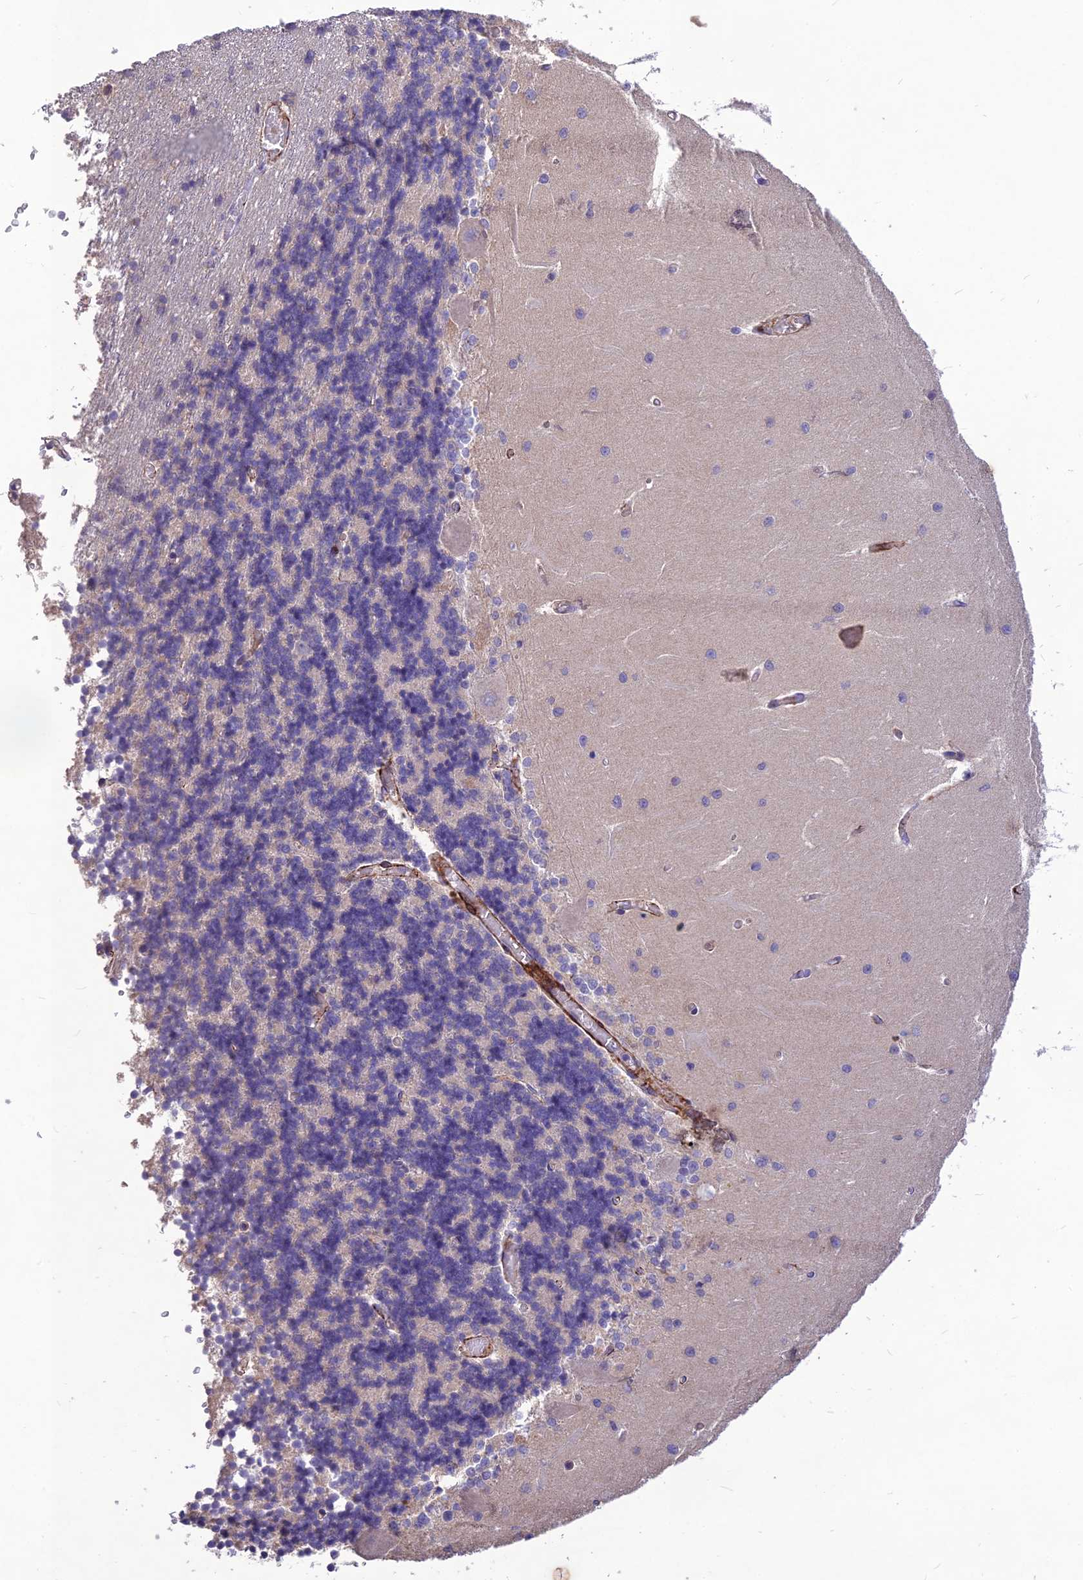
{"staining": {"intensity": "negative", "quantity": "none", "location": "none"}, "tissue": "cerebellum", "cell_type": "Cells in granular layer", "image_type": "normal", "snomed": [{"axis": "morphology", "description": "Normal tissue, NOS"}, {"axis": "topography", "description": "Cerebellum"}], "caption": "Cells in granular layer are negative for brown protein staining in benign cerebellum.", "gene": "CLUH", "patient": {"sex": "male", "age": 37}}